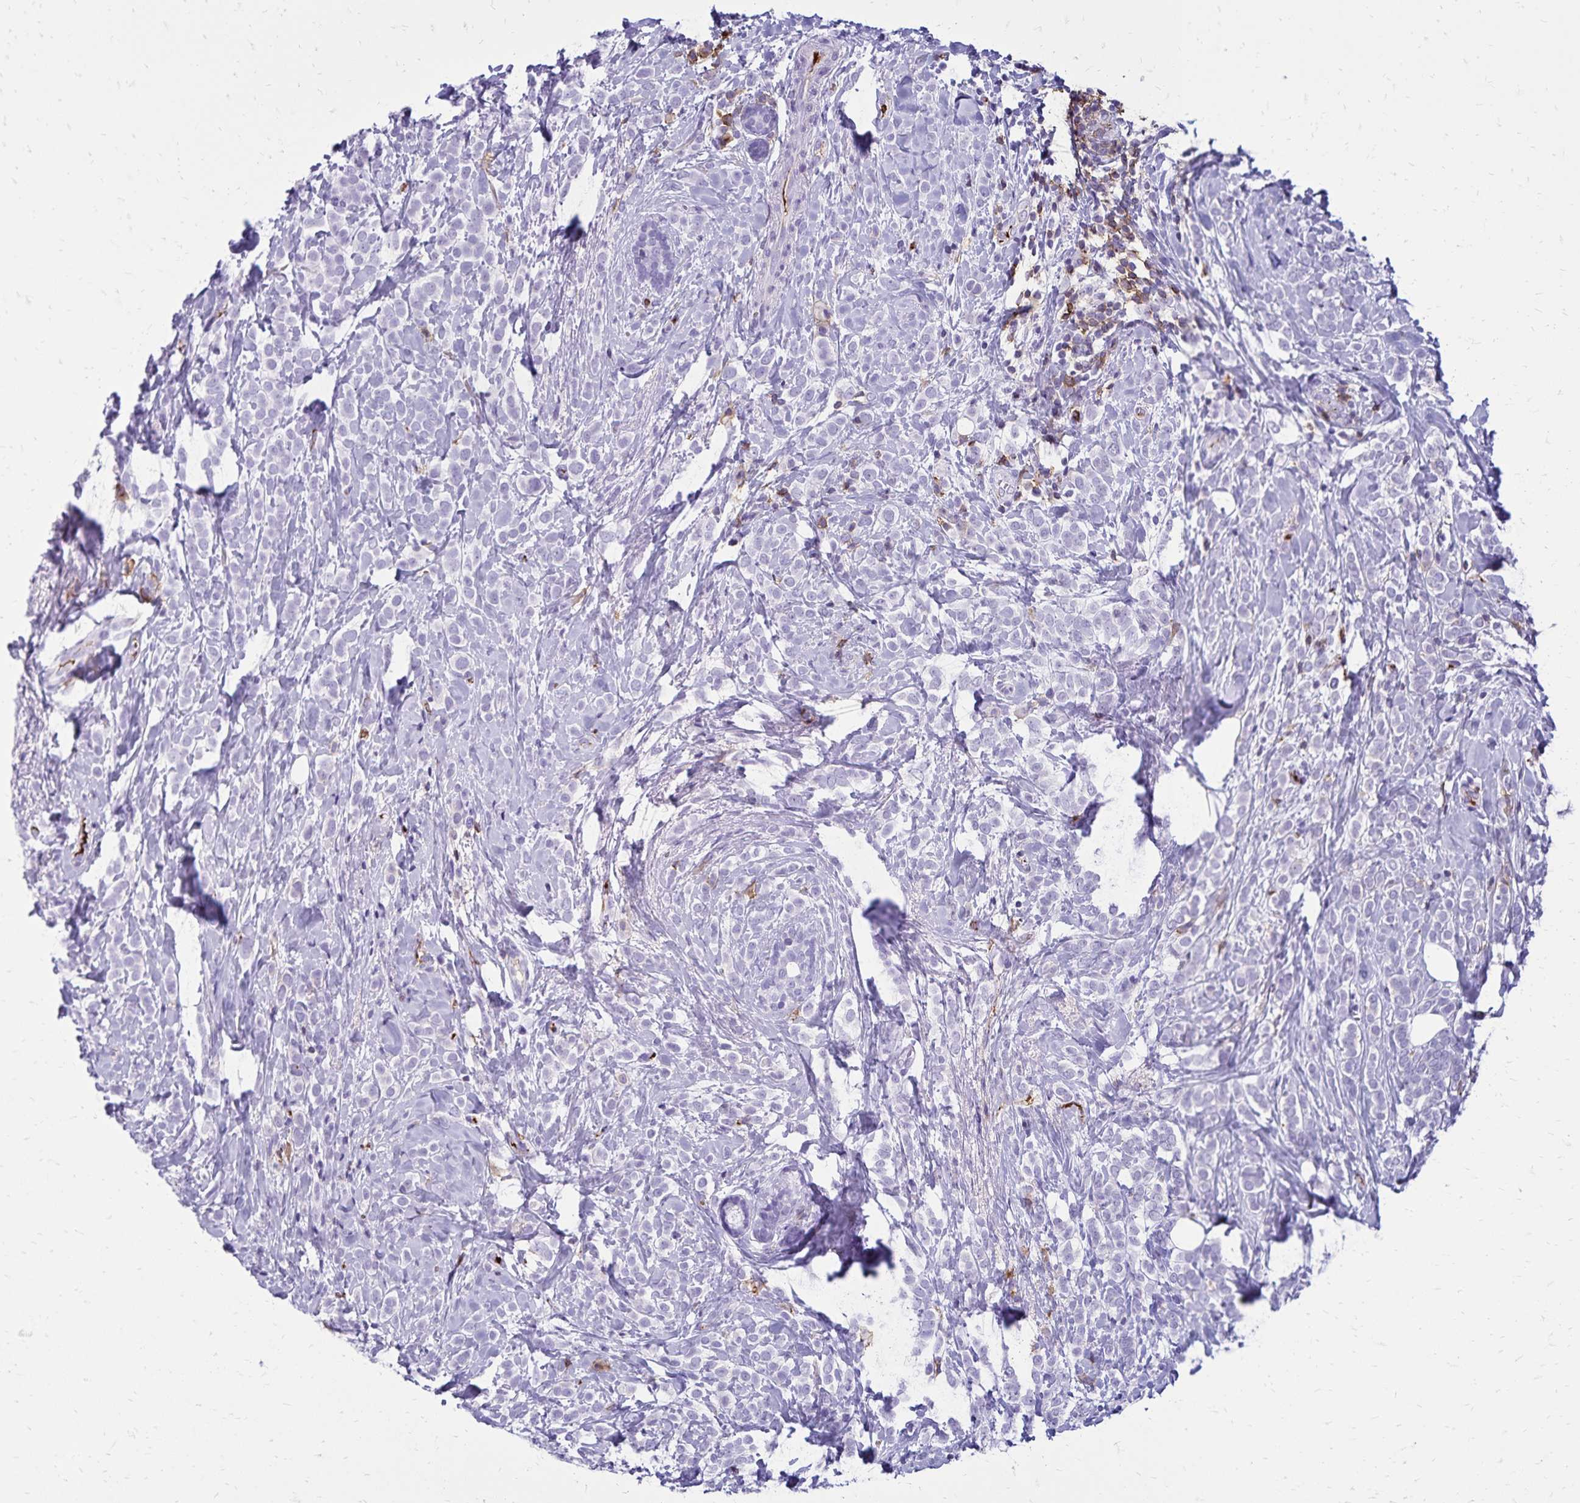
{"staining": {"intensity": "negative", "quantity": "none", "location": "none"}, "tissue": "breast cancer", "cell_type": "Tumor cells", "image_type": "cancer", "snomed": [{"axis": "morphology", "description": "Lobular carcinoma"}, {"axis": "topography", "description": "Breast"}], "caption": "This histopathology image is of breast lobular carcinoma stained with IHC to label a protein in brown with the nuclei are counter-stained blue. There is no expression in tumor cells.", "gene": "CD27", "patient": {"sex": "female", "age": 49}}